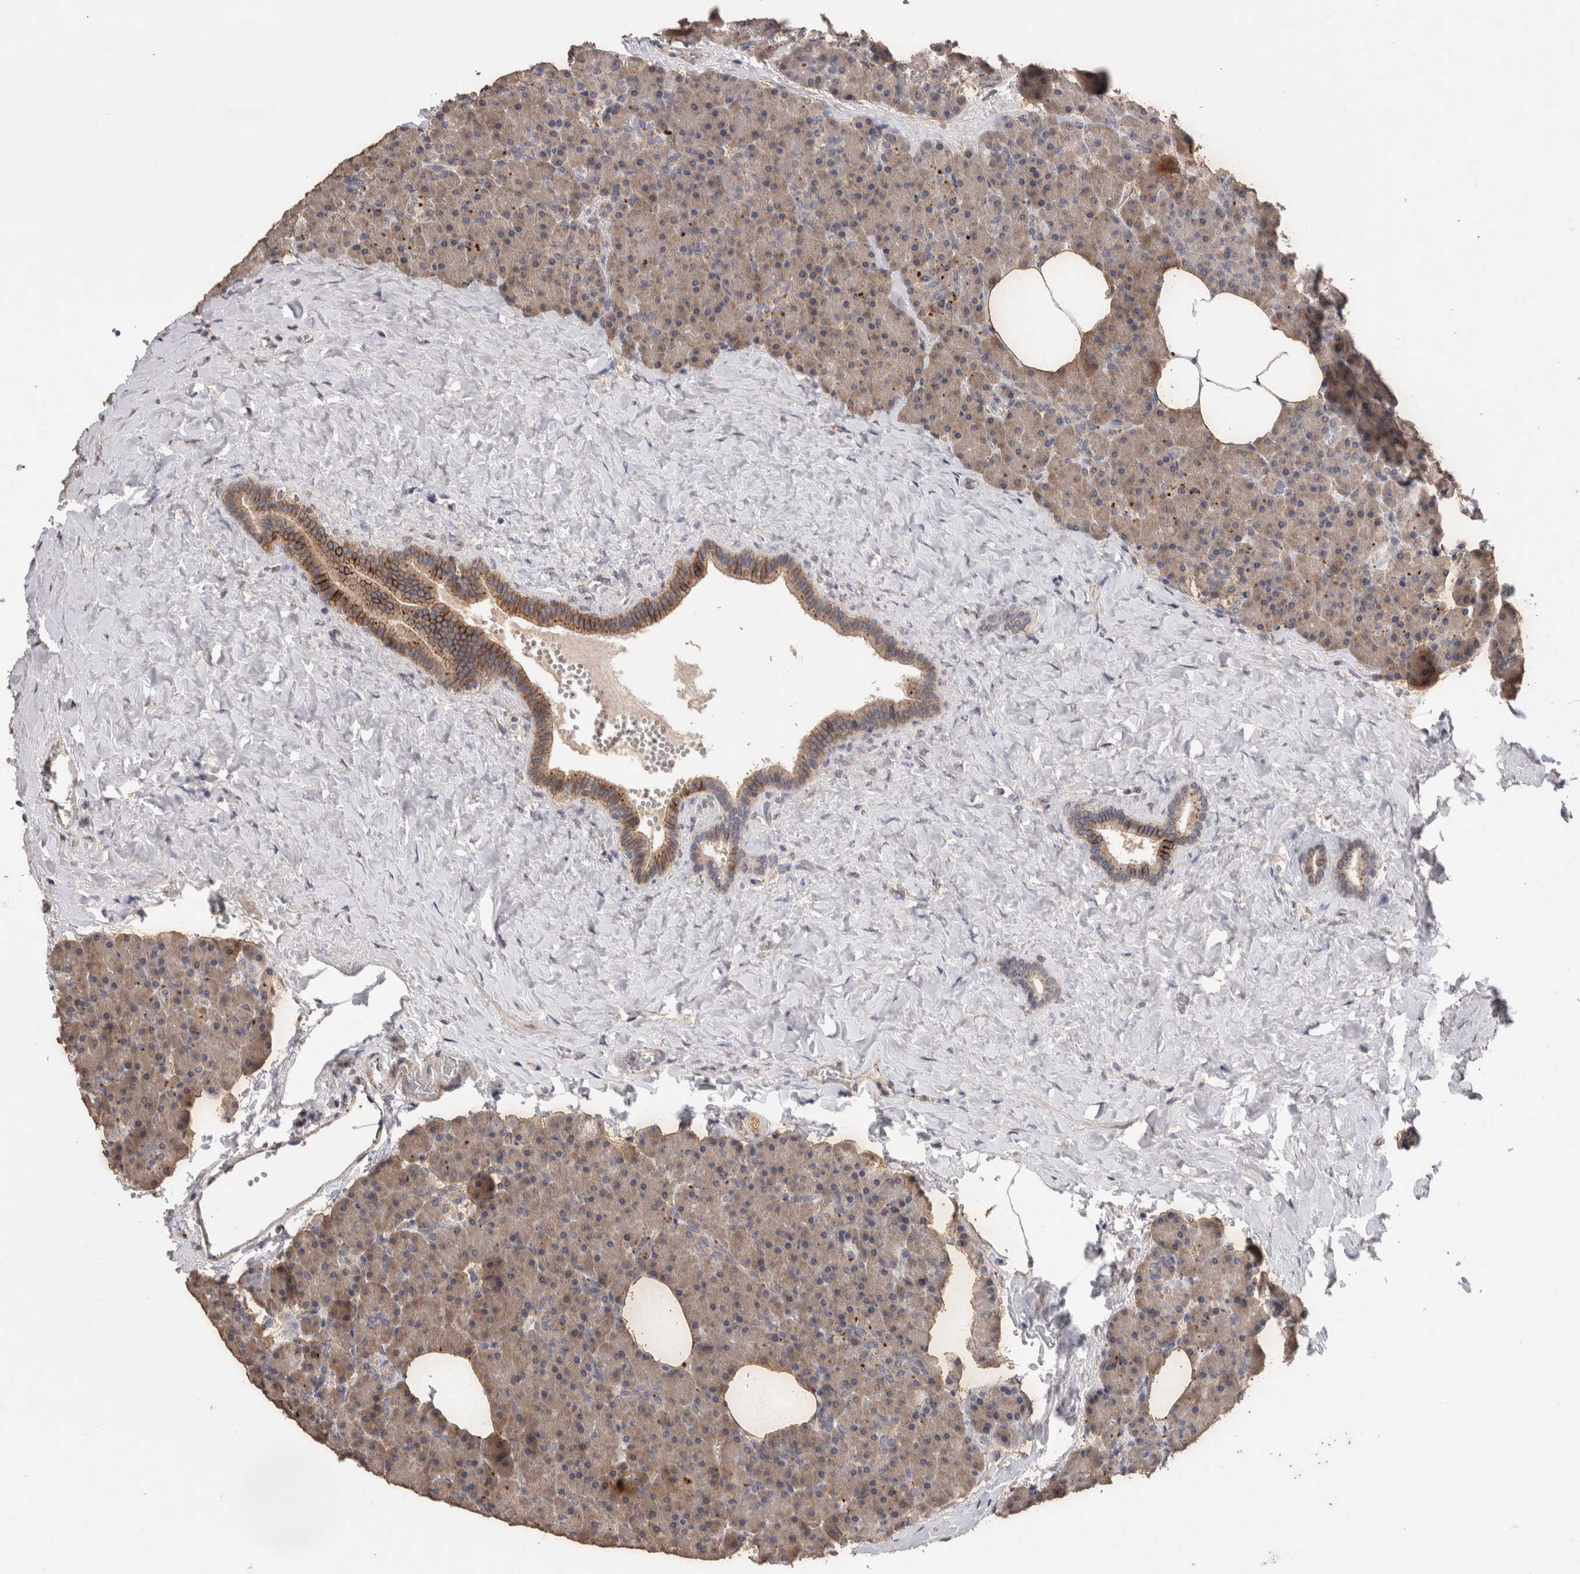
{"staining": {"intensity": "moderate", "quantity": ">75%", "location": "cytoplasmic/membranous"}, "tissue": "pancreas", "cell_type": "Exocrine glandular cells", "image_type": "normal", "snomed": [{"axis": "morphology", "description": "Normal tissue, NOS"}, {"axis": "morphology", "description": "Carcinoid, malignant, NOS"}, {"axis": "topography", "description": "Pancreas"}], "caption": "DAB (3,3'-diaminobenzidine) immunohistochemical staining of normal human pancreas shows moderate cytoplasmic/membranous protein positivity in approximately >75% of exocrine glandular cells. The staining was performed using DAB to visualize the protein expression in brown, while the nuclei were stained in blue with hematoxylin (Magnification: 20x).", "gene": "CDH6", "patient": {"sex": "female", "age": 35}}